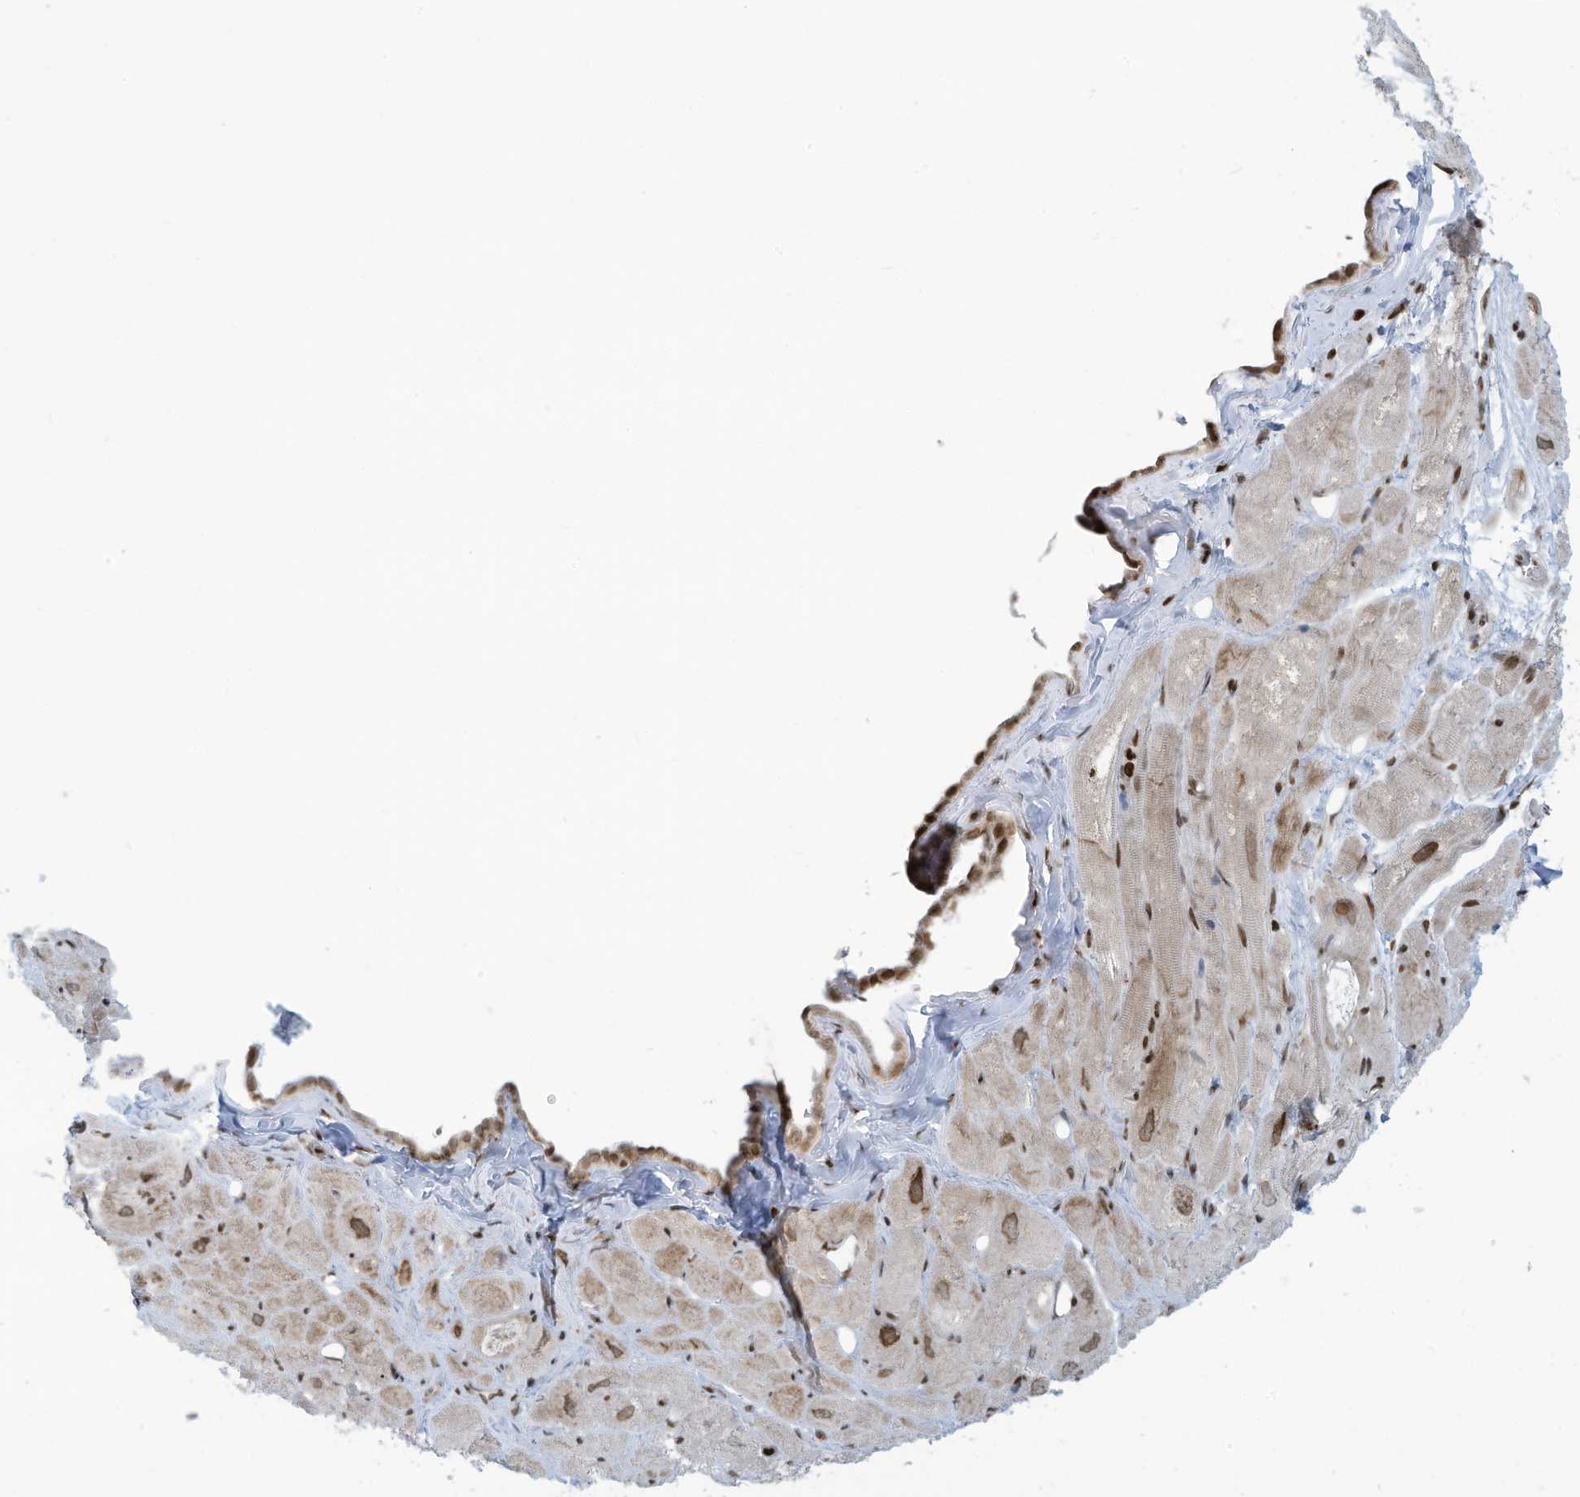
{"staining": {"intensity": "strong", "quantity": "25%-75%", "location": "nuclear"}, "tissue": "heart muscle", "cell_type": "Cardiomyocytes", "image_type": "normal", "snomed": [{"axis": "morphology", "description": "Normal tissue, NOS"}, {"axis": "topography", "description": "Heart"}], "caption": "Protein staining exhibits strong nuclear expression in approximately 25%-75% of cardiomyocytes in normal heart muscle.", "gene": "ADI1", "patient": {"sex": "male", "age": 50}}